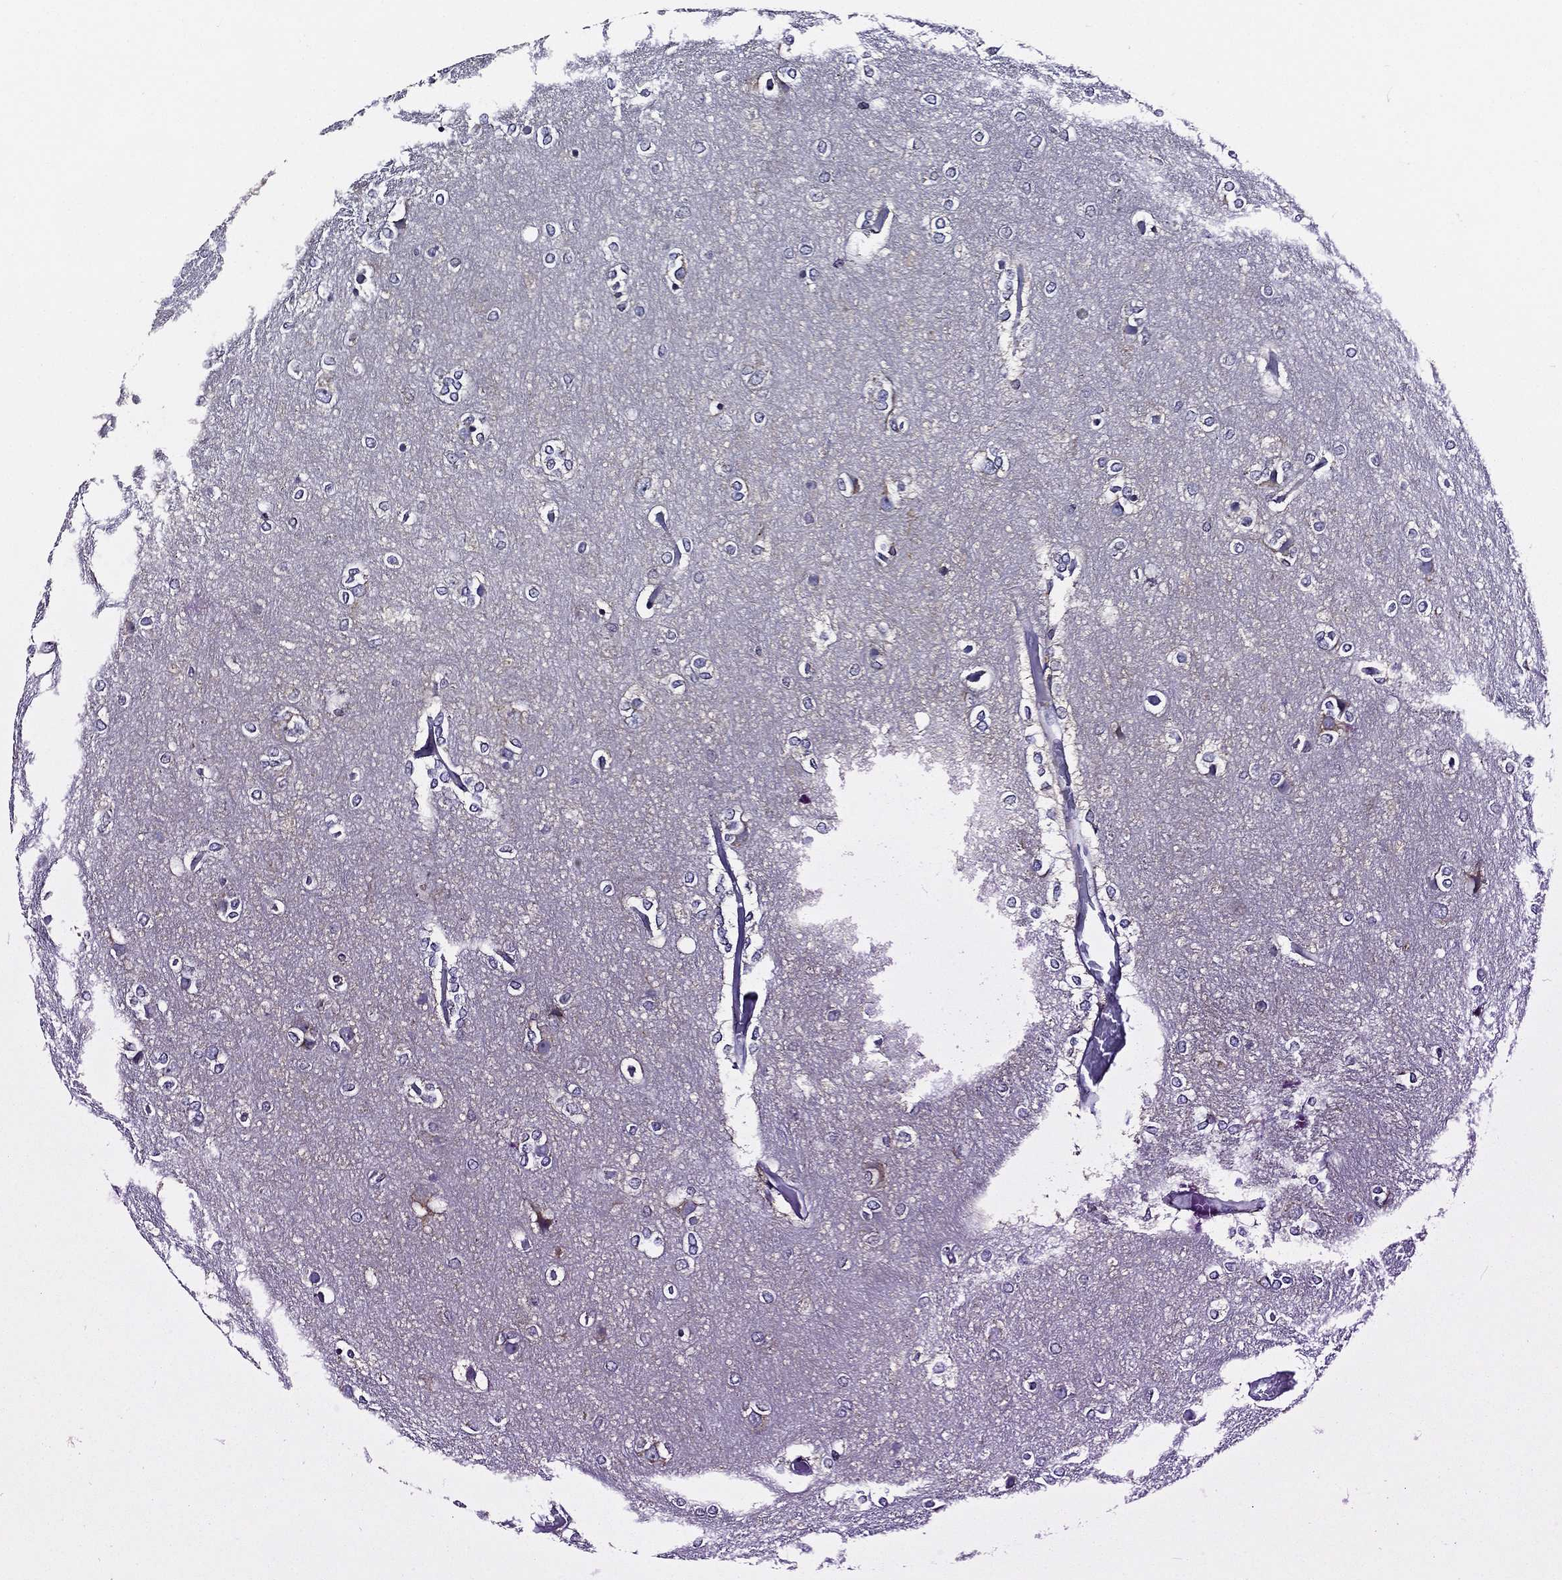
{"staining": {"intensity": "negative", "quantity": "none", "location": "none"}, "tissue": "glioma", "cell_type": "Tumor cells", "image_type": "cancer", "snomed": [{"axis": "morphology", "description": "Glioma, malignant, High grade"}, {"axis": "topography", "description": "Brain"}], "caption": "This is a photomicrograph of IHC staining of glioma, which shows no positivity in tumor cells.", "gene": "TICAM1", "patient": {"sex": "female", "age": 61}}